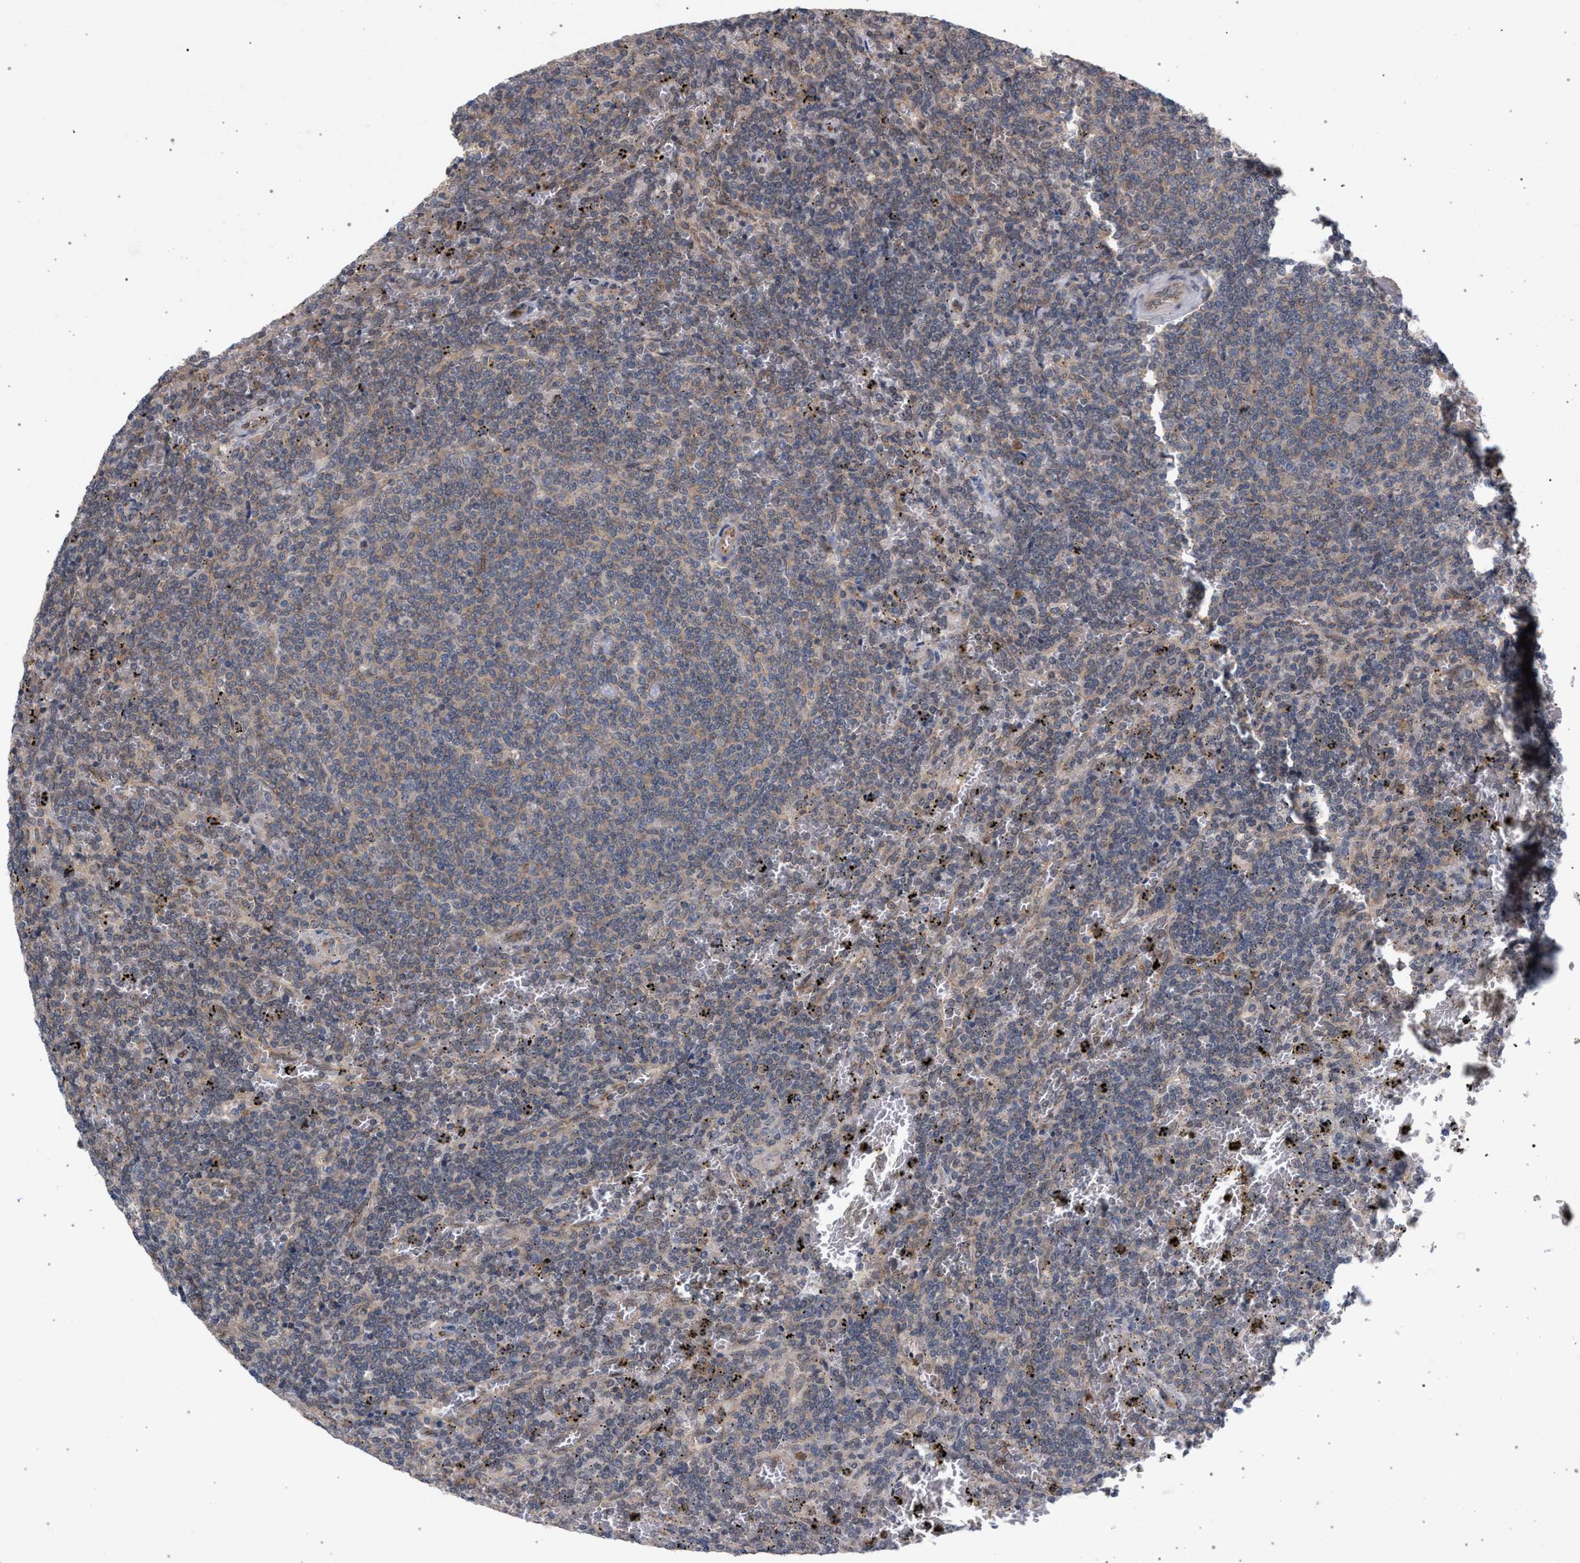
{"staining": {"intensity": "weak", "quantity": "25%-75%", "location": "cytoplasmic/membranous"}, "tissue": "lymphoma", "cell_type": "Tumor cells", "image_type": "cancer", "snomed": [{"axis": "morphology", "description": "Malignant lymphoma, non-Hodgkin's type, Low grade"}, {"axis": "topography", "description": "Spleen"}], "caption": "Lymphoma was stained to show a protein in brown. There is low levels of weak cytoplasmic/membranous staining in approximately 25%-75% of tumor cells.", "gene": "ARPC5L", "patient": {"sex": "female", "age": 50}}